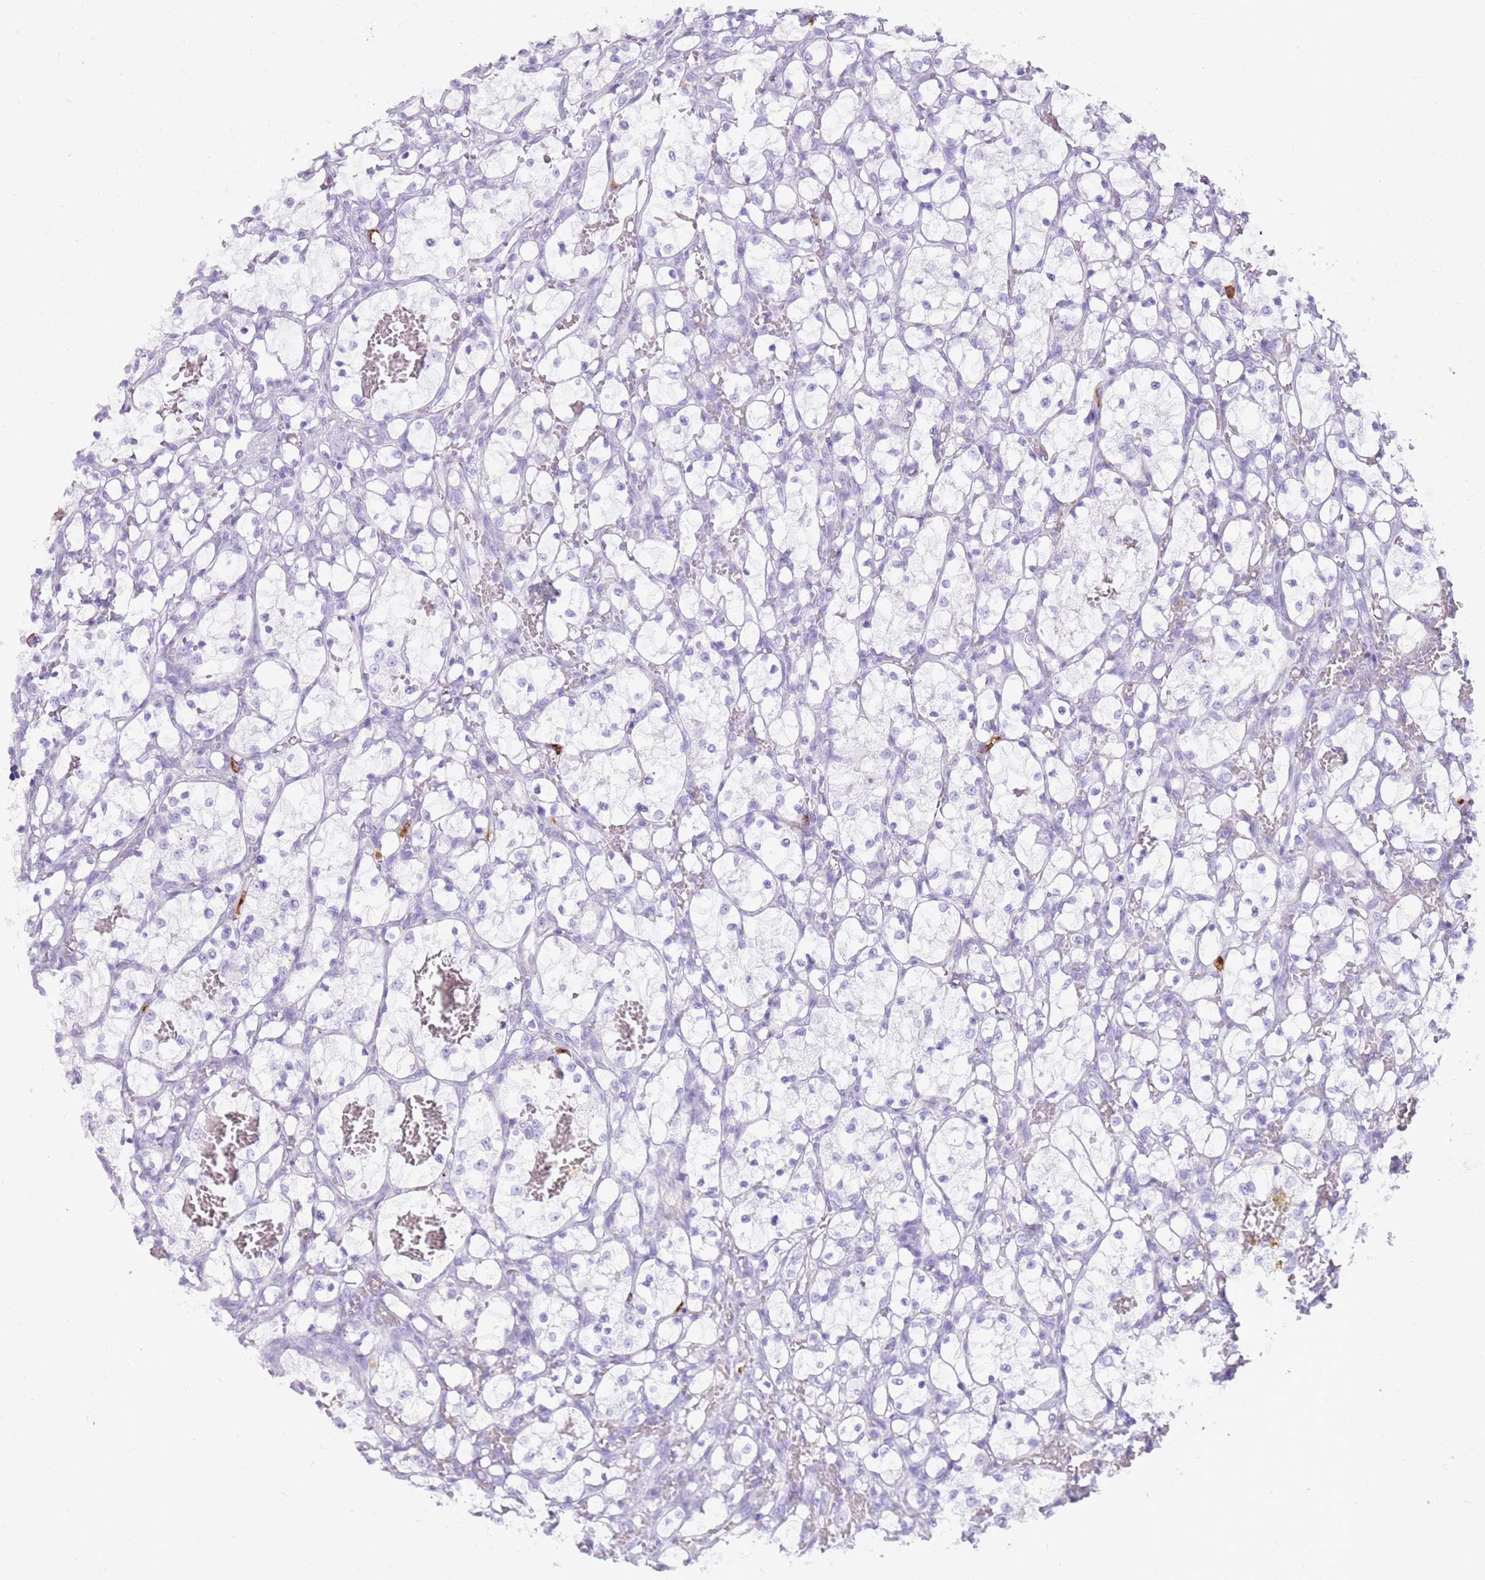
{"staining": {"intensity": "negative", "quantity": "none", "location": "none"}, "tissue": "renal cancer", "cell_type": "Tumor cells", "image_type": "cancer", "snomed": [{"axis": "morphology", "description": "Adenocarcinoma, NOS"}, {"axis": "topography", "description": "Kidney"}], "caption": "Immunohistochemical staining of human adenocarcinoma (renal) reveals no significant positivity in tumor cells.", "gene": "CD177", "patient": {"sex": "female", "age": 69}}